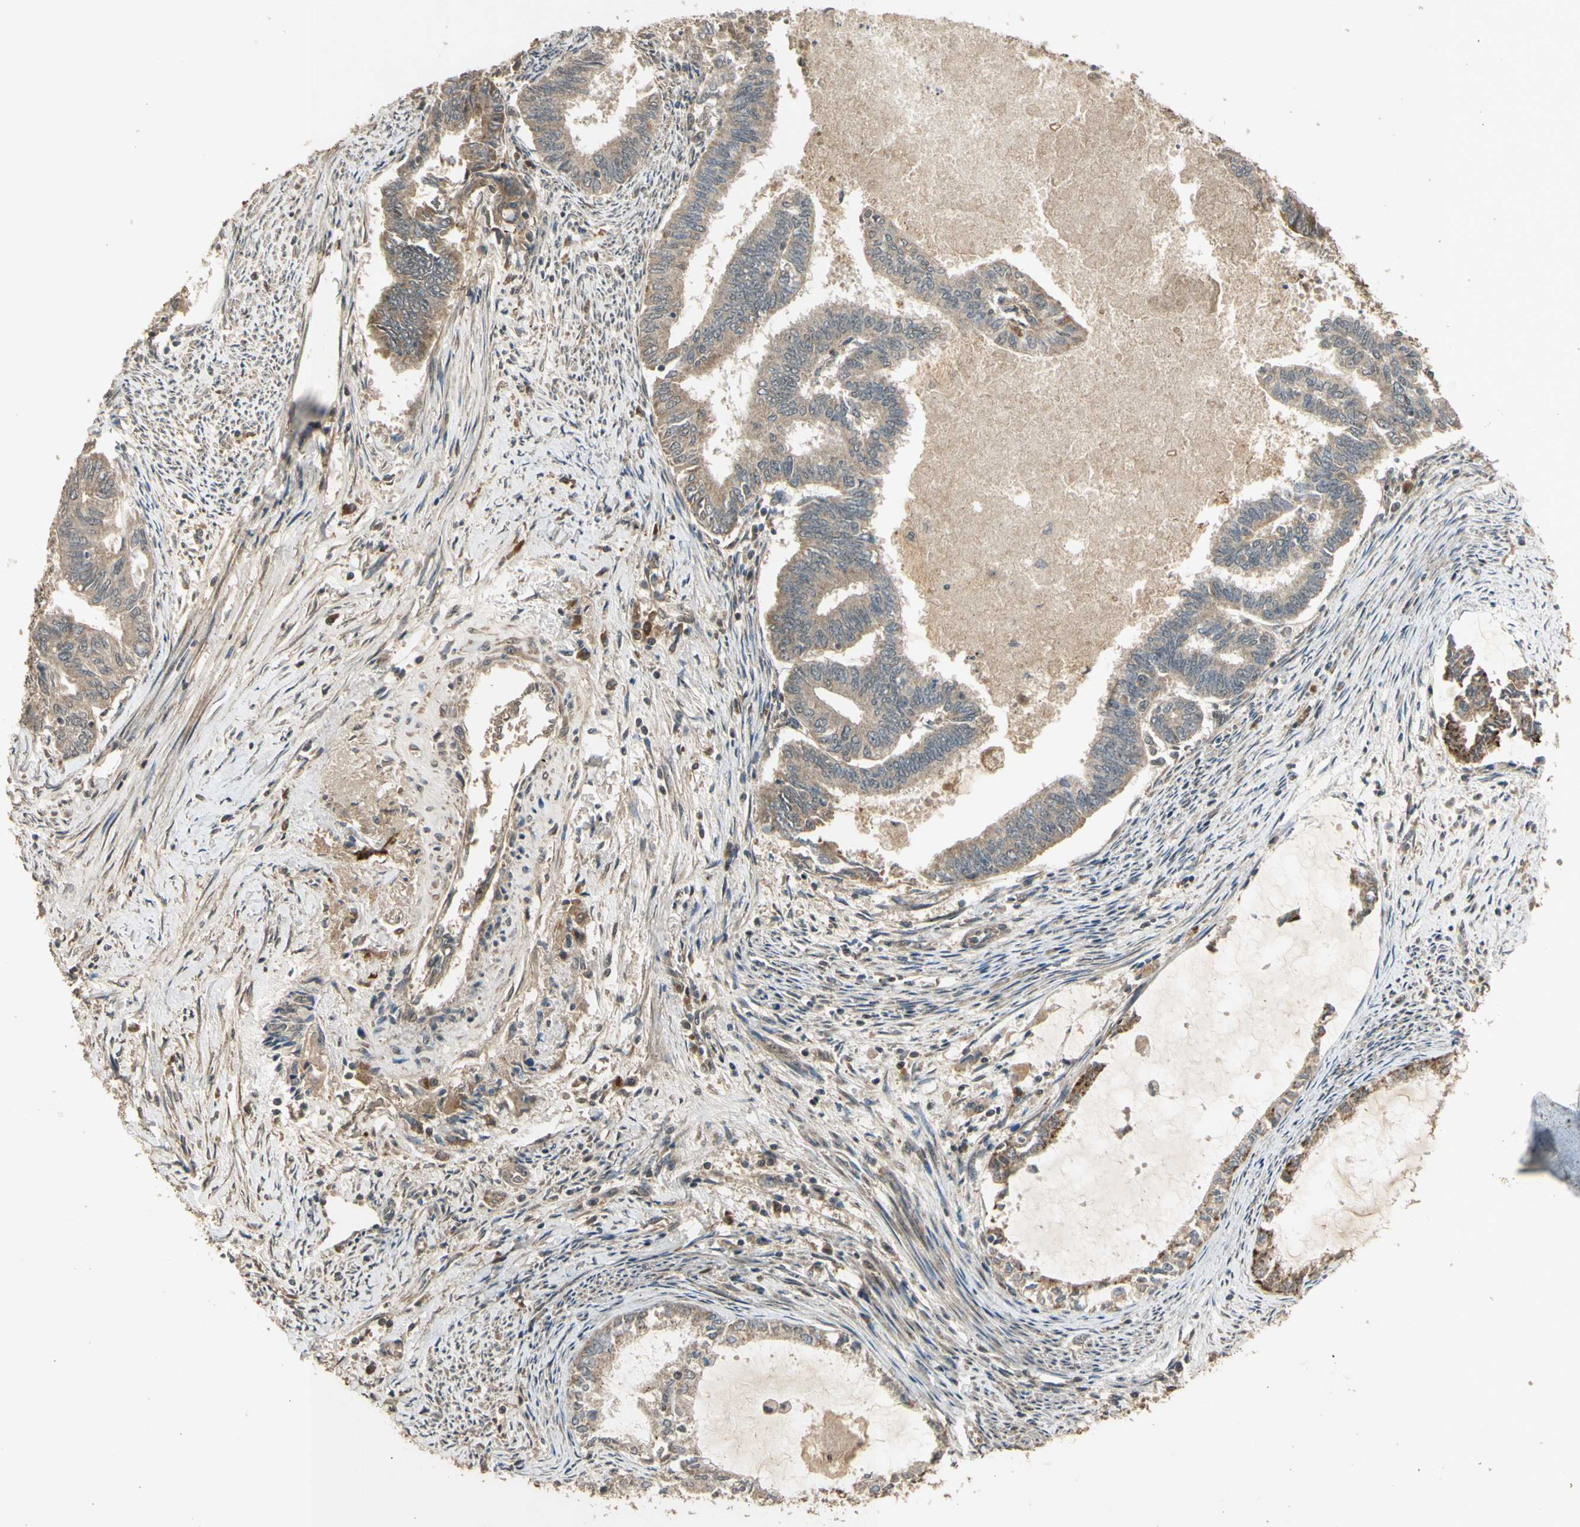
{"staining": {"intensity": "moderate", "quantity": "25%-75%", "location": "cytoplasmic/membranous"}, "tissue": "endometrial cancer", "cell_type": "Tumor cells", "image_type": "cancer", "snomed": [{"axis": "morphology", "description": "Adenocarcinoma, NOS"}, {"axis": "topography", "description": "Endometrium"}], "caption": "Brown immunohistochemical staining in human endometrial adenocarcinoma demonstrates moderate cytoplasmic/membranous staining in approximately 25%-75% of tumor cells.", "gene": "GMEB2", "patient": {"sex": "female", "age": 86}}